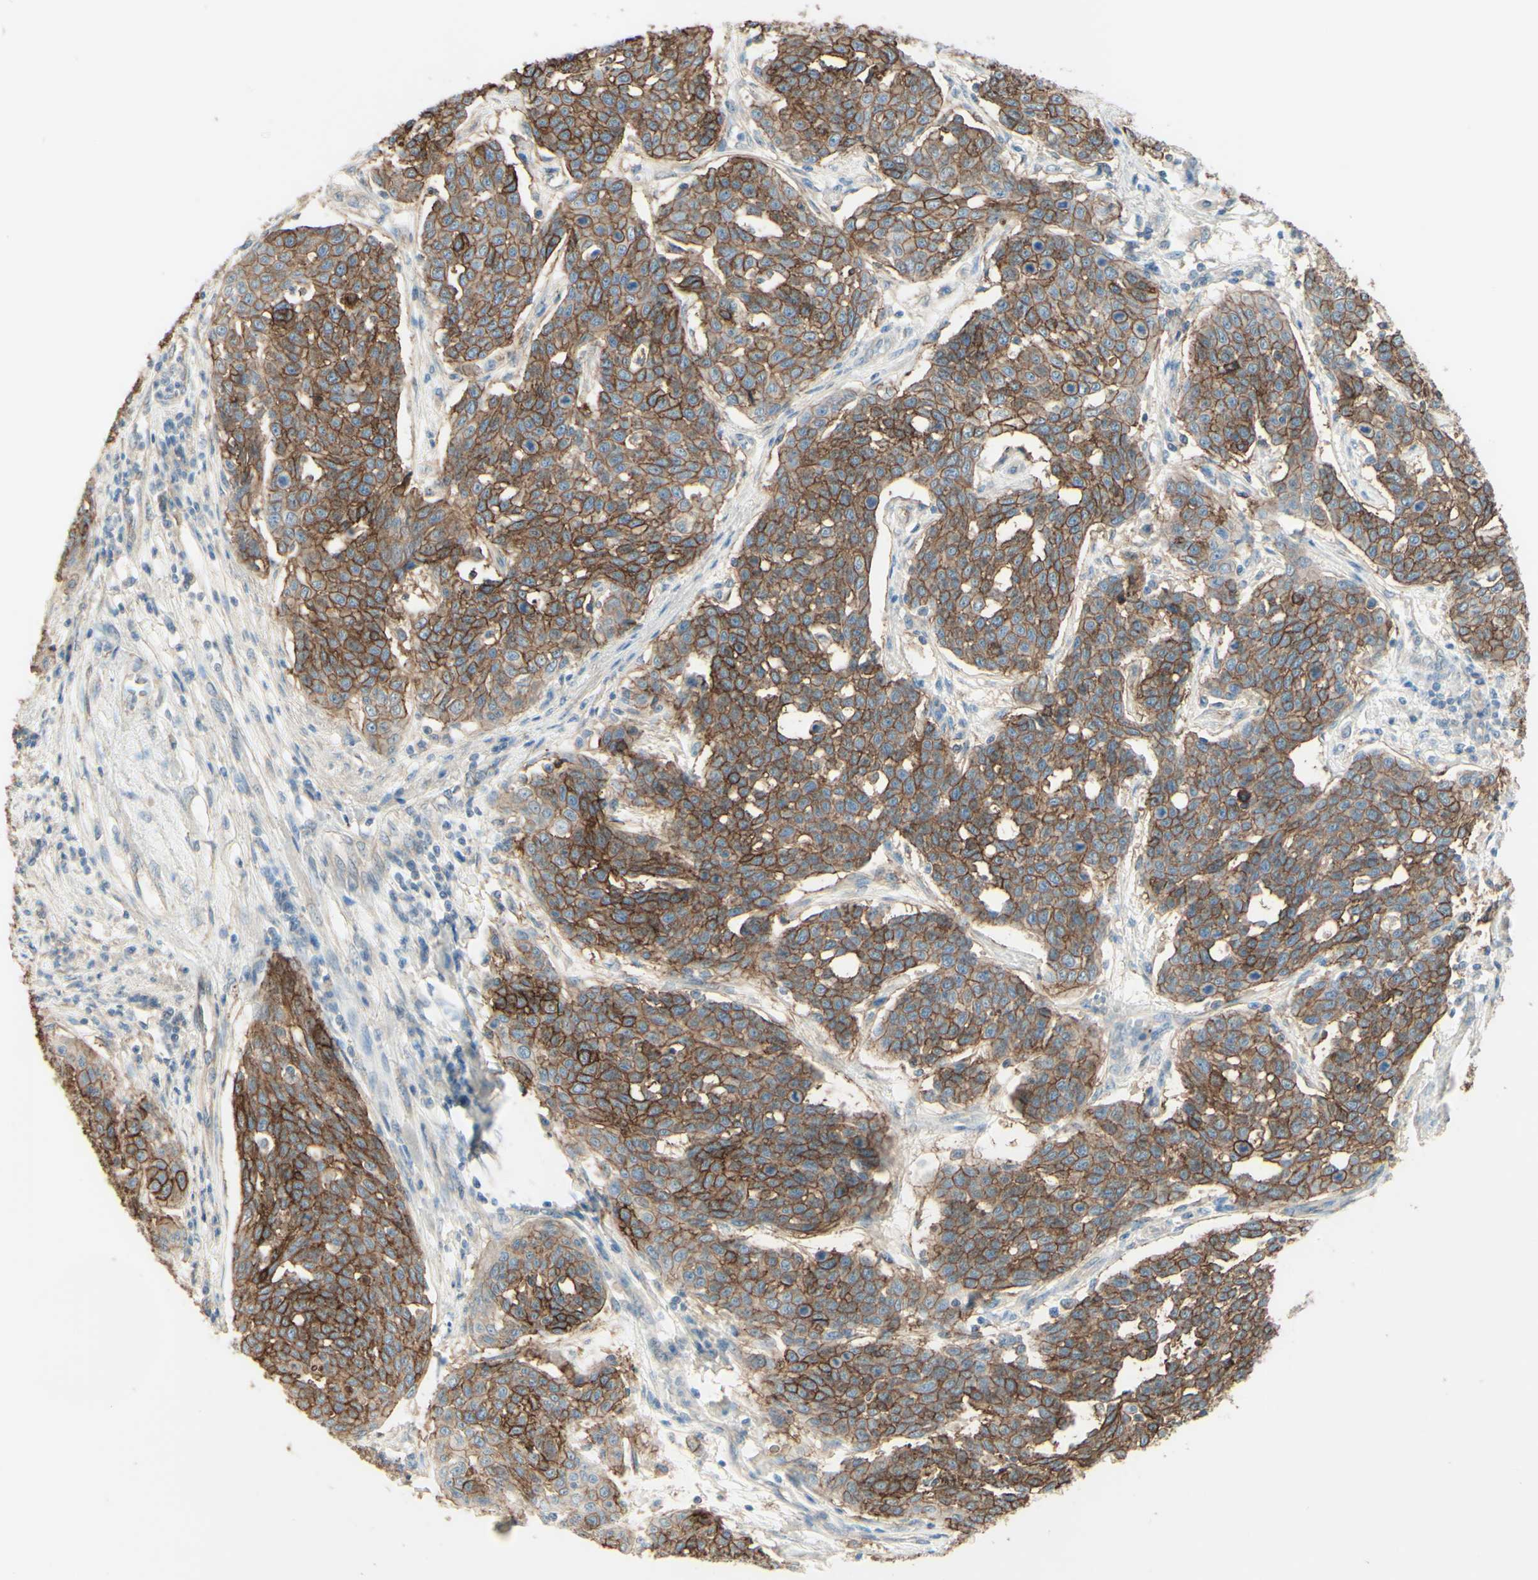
{"staining": {"intensity": "moderate", "quantity": ">75%", "location": "cytoplasmic/membranous"}, "tissue": "cervical cancer", "cell_type": "Tumor cells", "image_type": "cancer", "snomed": [{"axis": "morphology", "description": "Squamous cell carcinoma, NOS"}, {"axis": "topography", "description": "Cervix"}], "caption": "Approximately >75% of tumor cells in human cervical squamous cell carcinoma exhibit moderate cytoplasmic/membranous protein staining as visualized by brown immunohistochemical staining.", "gene": "RNF149", "patient": {"sex": "female", "age": 34}}